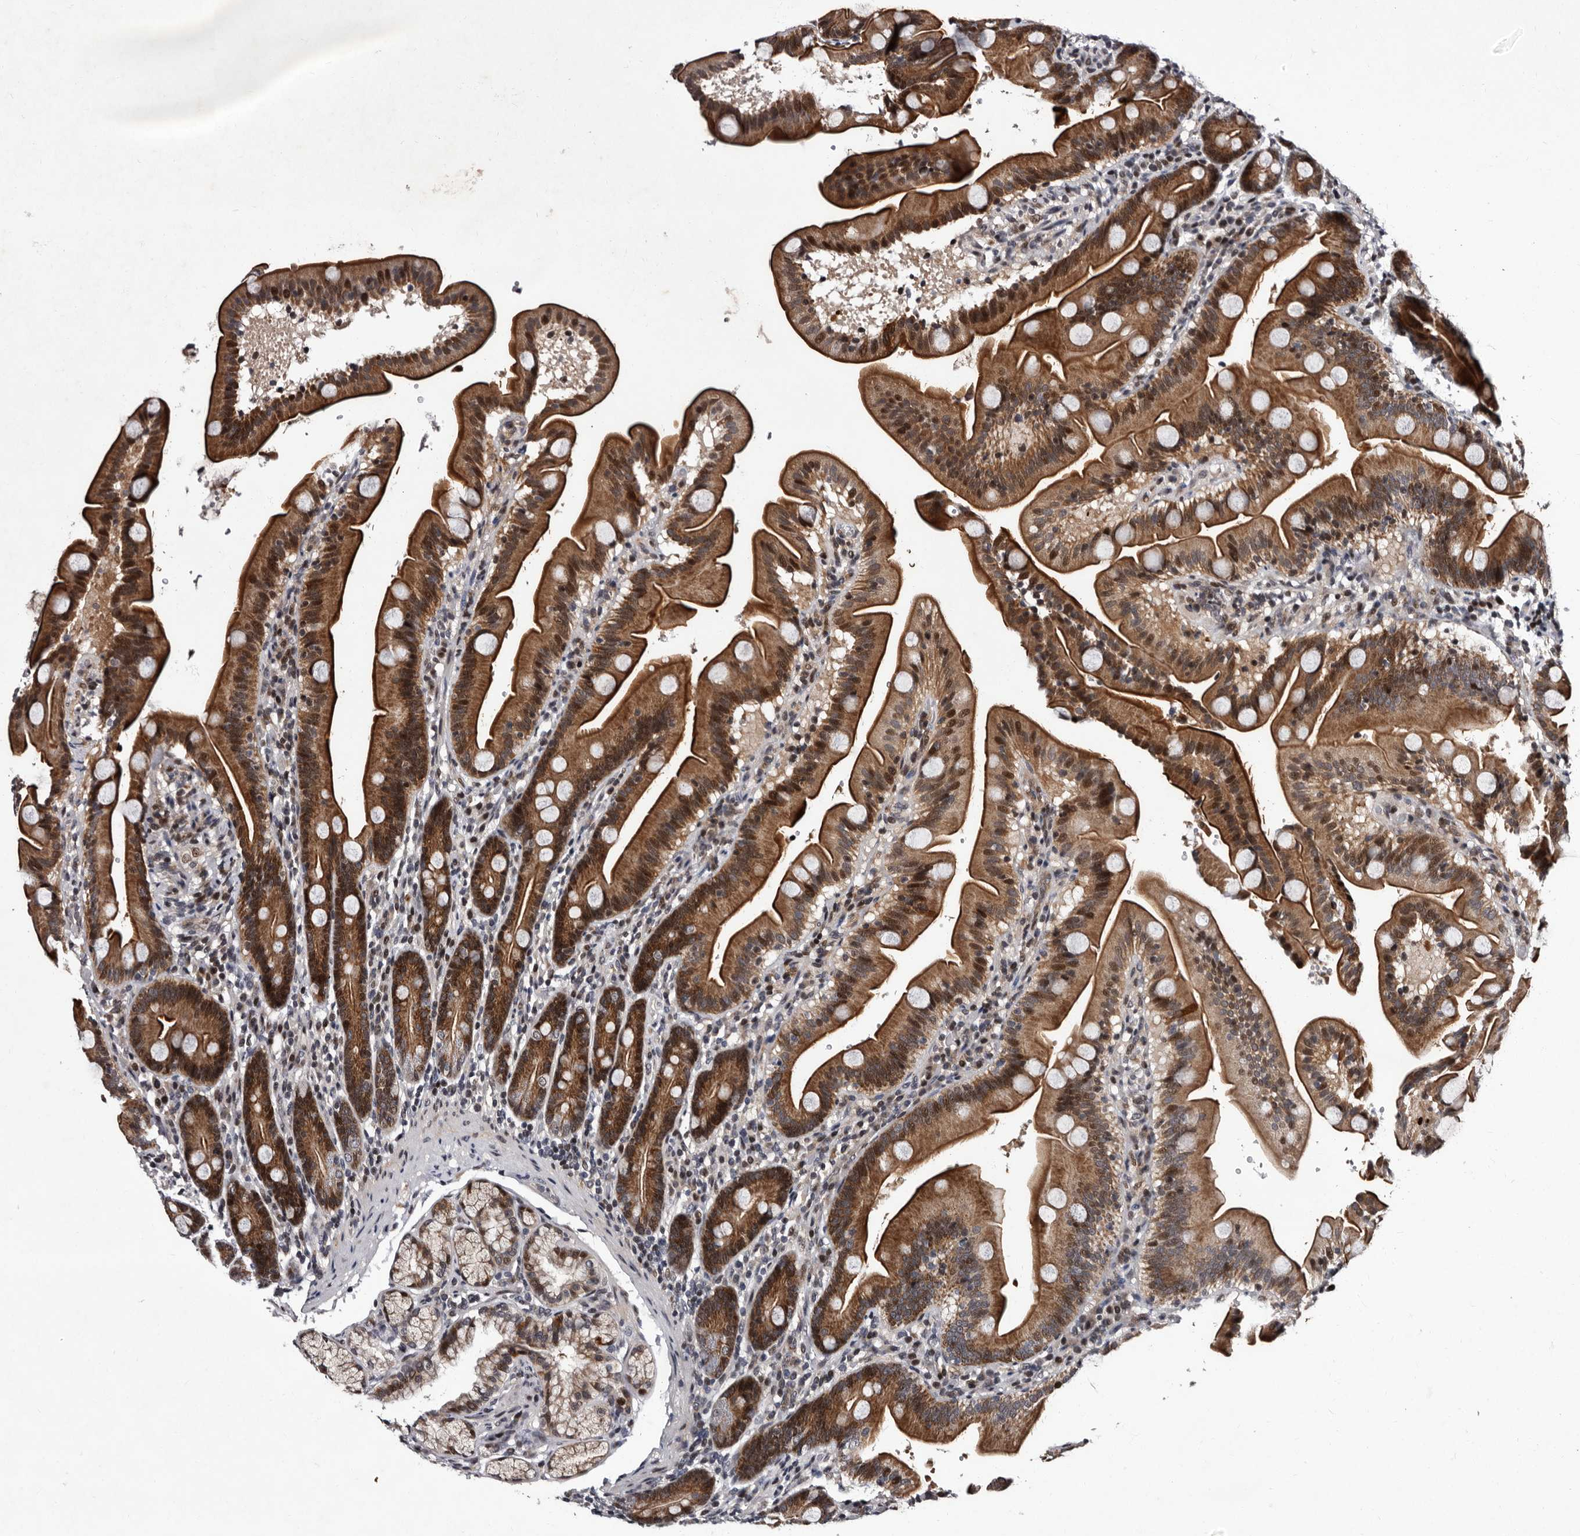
{"staining": {"intensity": "strong", "quantity": ">75%", "location": "cytoplasmic/membranous,nuclear"}, "tissue": "duodenum", "cell_type": "Glandular cells", "image_type": "normal", "snomed": [{"axis": "morphology", "description": "Normal tissue, NOS"}, {"axis": "topography", "description": "Duodenum"}], "caption": "Duodenum stained with a brown dye displays strong cytoplasmic/membranous,nuclear positive expression in about >75% of glandular cells.", "gene": "TNKS", "patient": {"sex": "male", "age": 54}}